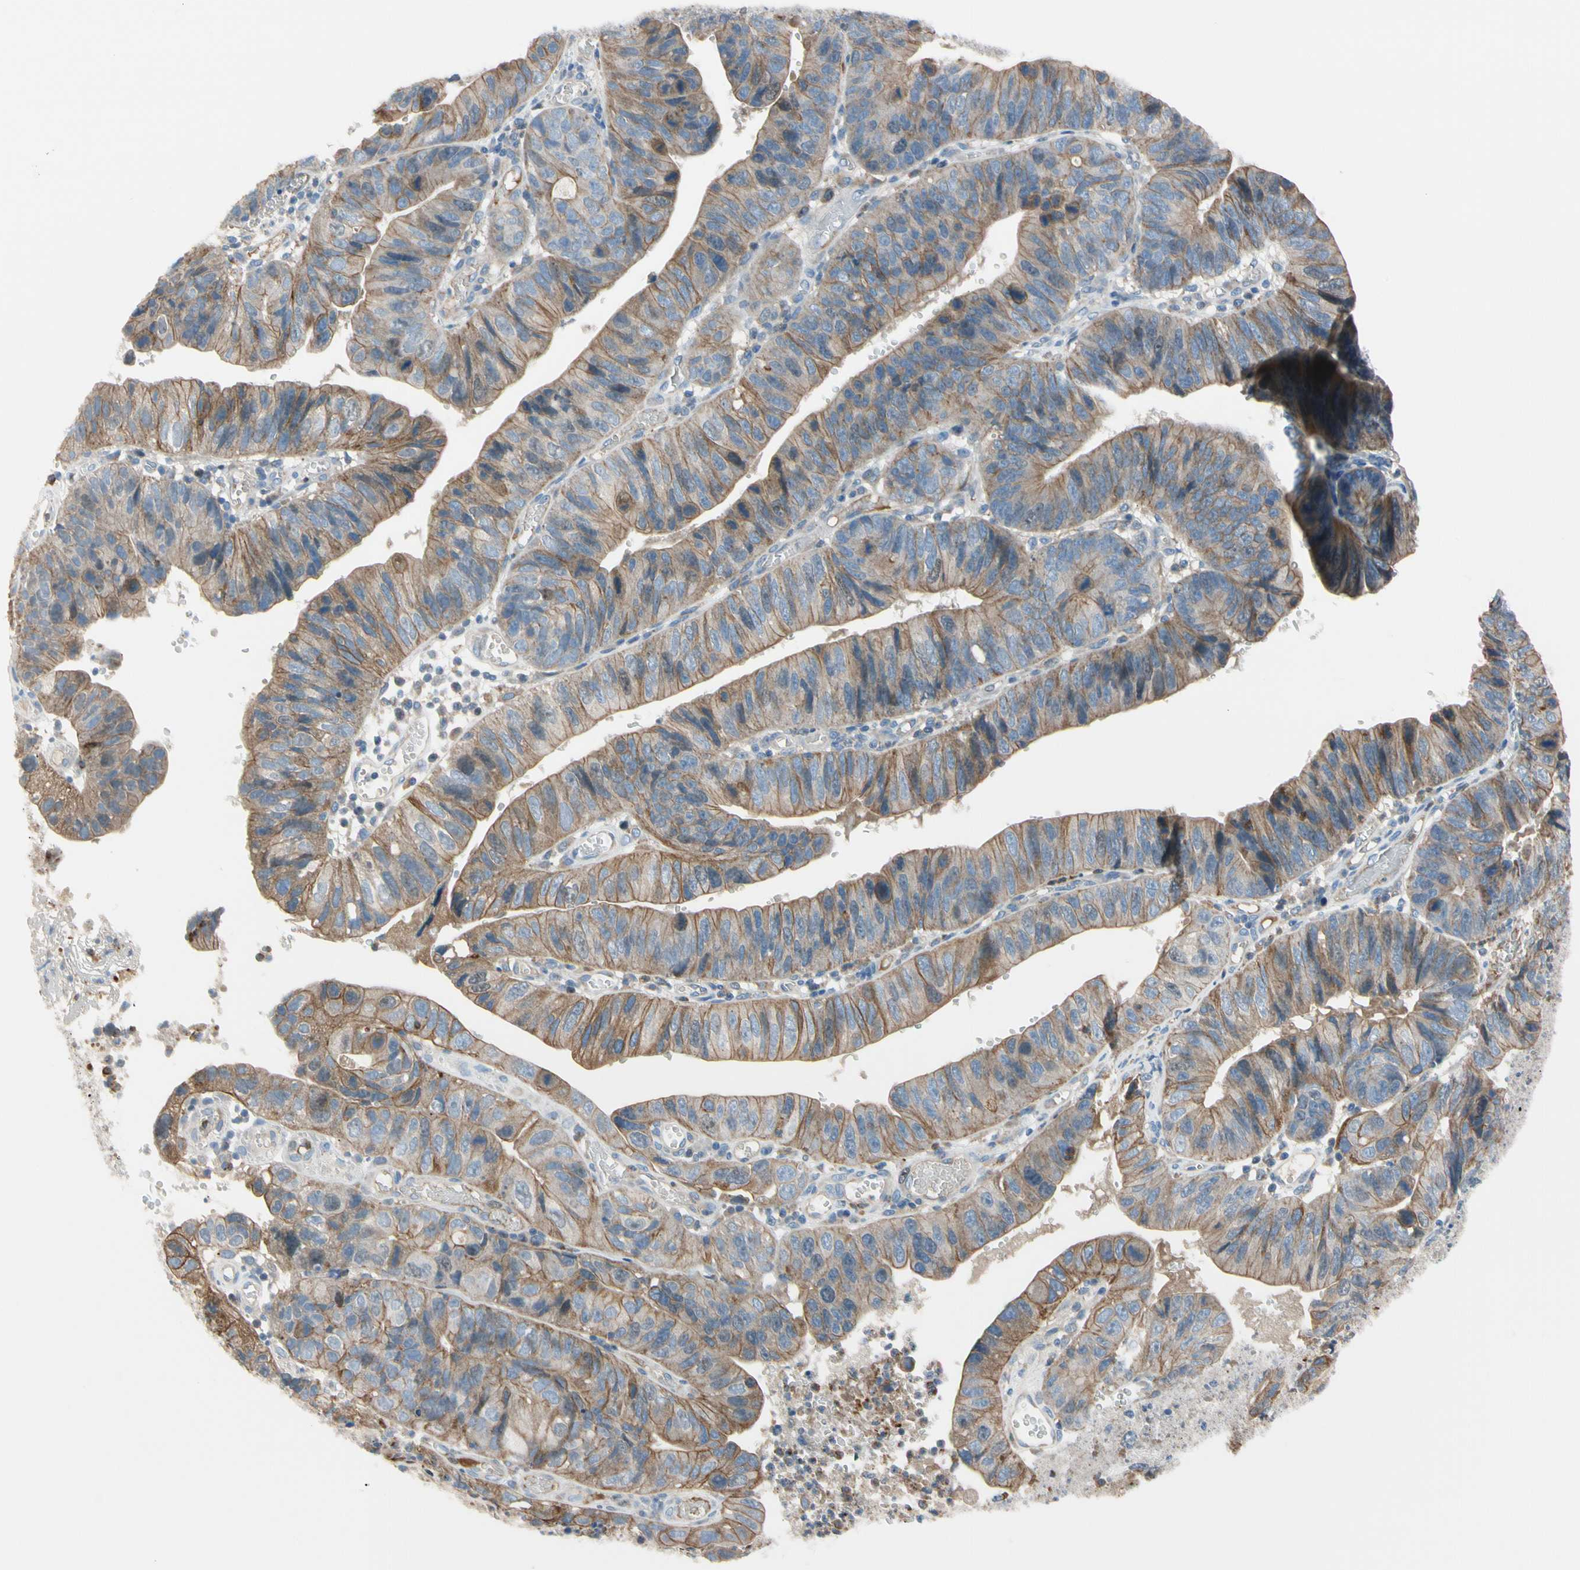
{"staining": {"intensity": "moderate", "quantity": ">75%", "location": "cytoplasmic/membranous"}, "tissue": "stomach cancer", "cell_type": "Tumor cells", "image_type": "cancer", "snomed": [{"axis": "morphology", "description": "Adenocarcinoma, NOS"}, {"axis": "topography", "description": "Stomach"}], "caption": "Immunohistochemical staining of human stomach cancer (adenocarcinoma) displays medium levels of moderate cytoplasmic/membranous protein expression in approximately >75% of tumor cells. The staining is performed using DAB brown chromogen to label protein expression. The nuclei are counter-stained blue using hematoxylin.", "gene": "HJURP", "patient": {"sex": "male", "age": 59}}